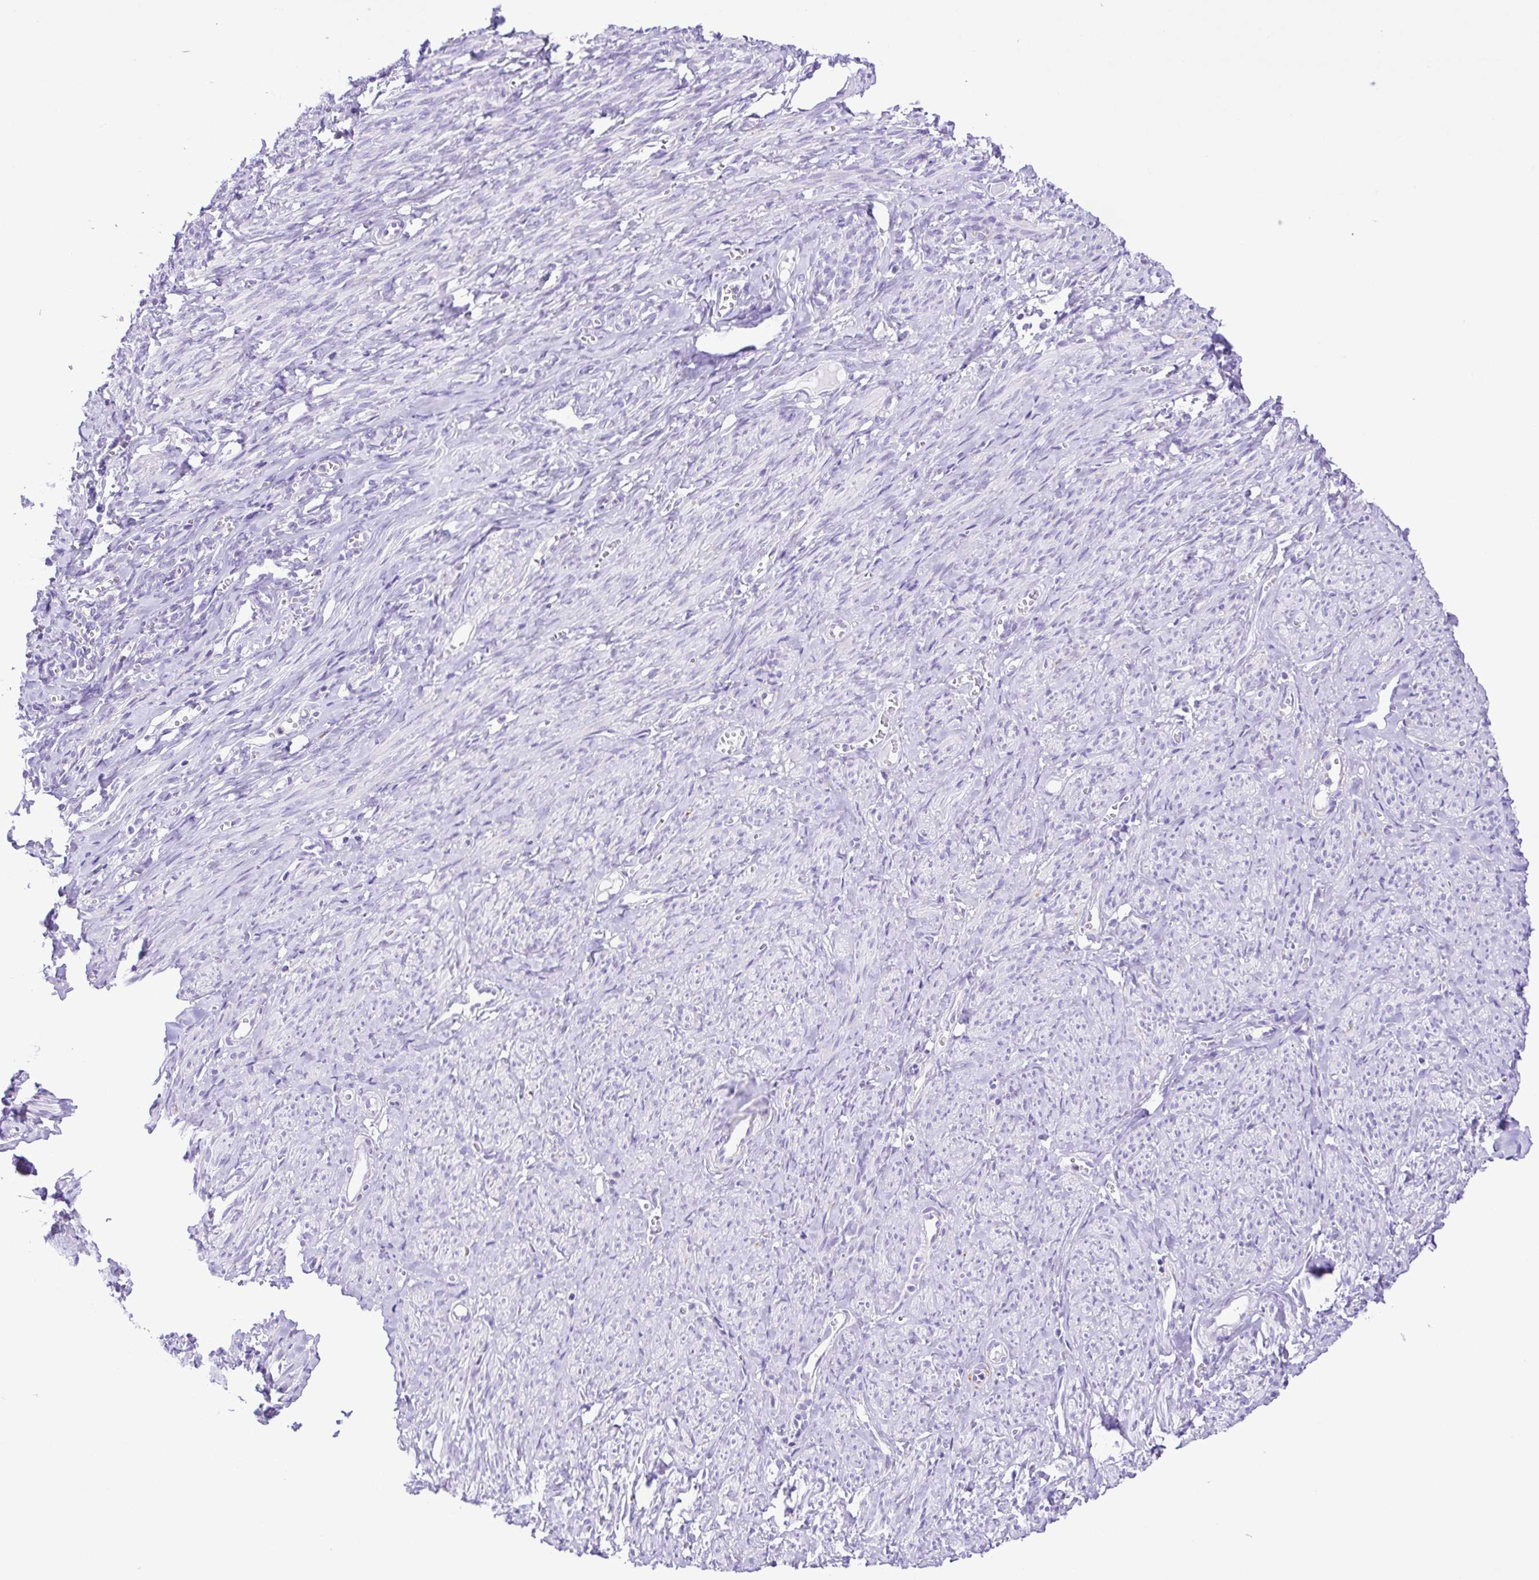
{"staining": {"intensity": "negative", "quantity": "none", "location": "none"}, "tissue": "smooth muscle", "cell_type": "Smooth muscle cells", "image_type": "normal", "snomed": [{"axis": "morphology", "description": "Normal tissue, NOS"}, {"axis": "topography", "description": "Smooth muscle"}], "caption": "IHC of normal smooth muscle reveals no expression in smooth muscle cells.", "gene": "SYT1", "patient": {"sex": "female", "age": 65}}